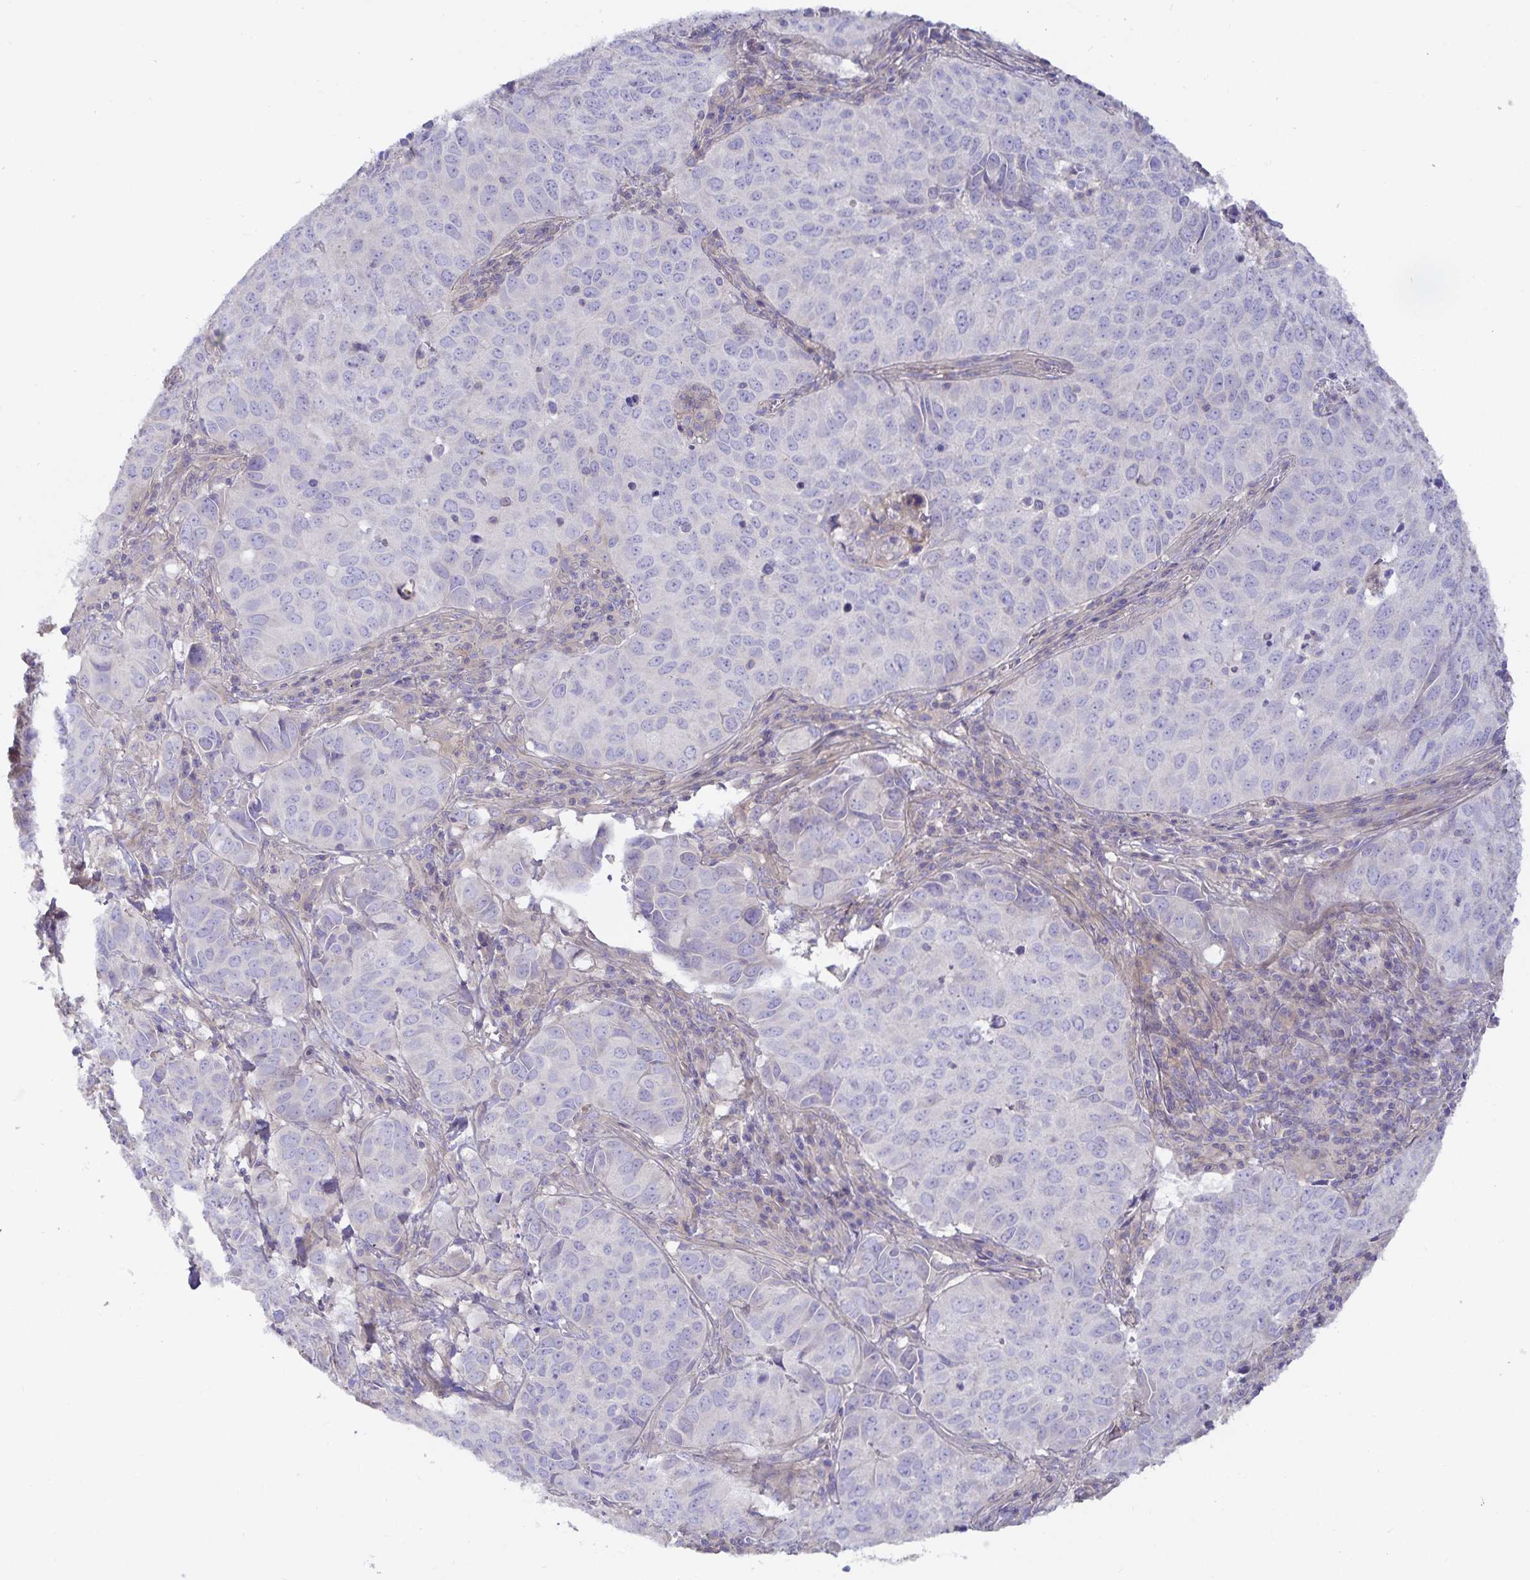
{"staining": {"intensity": "negative", "quantity": "none", "location": "none"}, "tissue": "lung cancer", "cell_type": "Tumor cells", "image_type": "cancer", "snomed": [{"axis": "morphology", "description": "Adenocarcinoma, NOS"}, {"axis": "topography", "description": "Lung"}], "caption": "The immunohistochemistry (IHC) image has no significant staining in tumor cells of lung cancer (adenocarcinoma) tissue. (DAB immunohistochemistry (IHC) with hematoxylin counter stain).", "gene": "METTL22", "patient": {"sex": "female", "age": 50}}